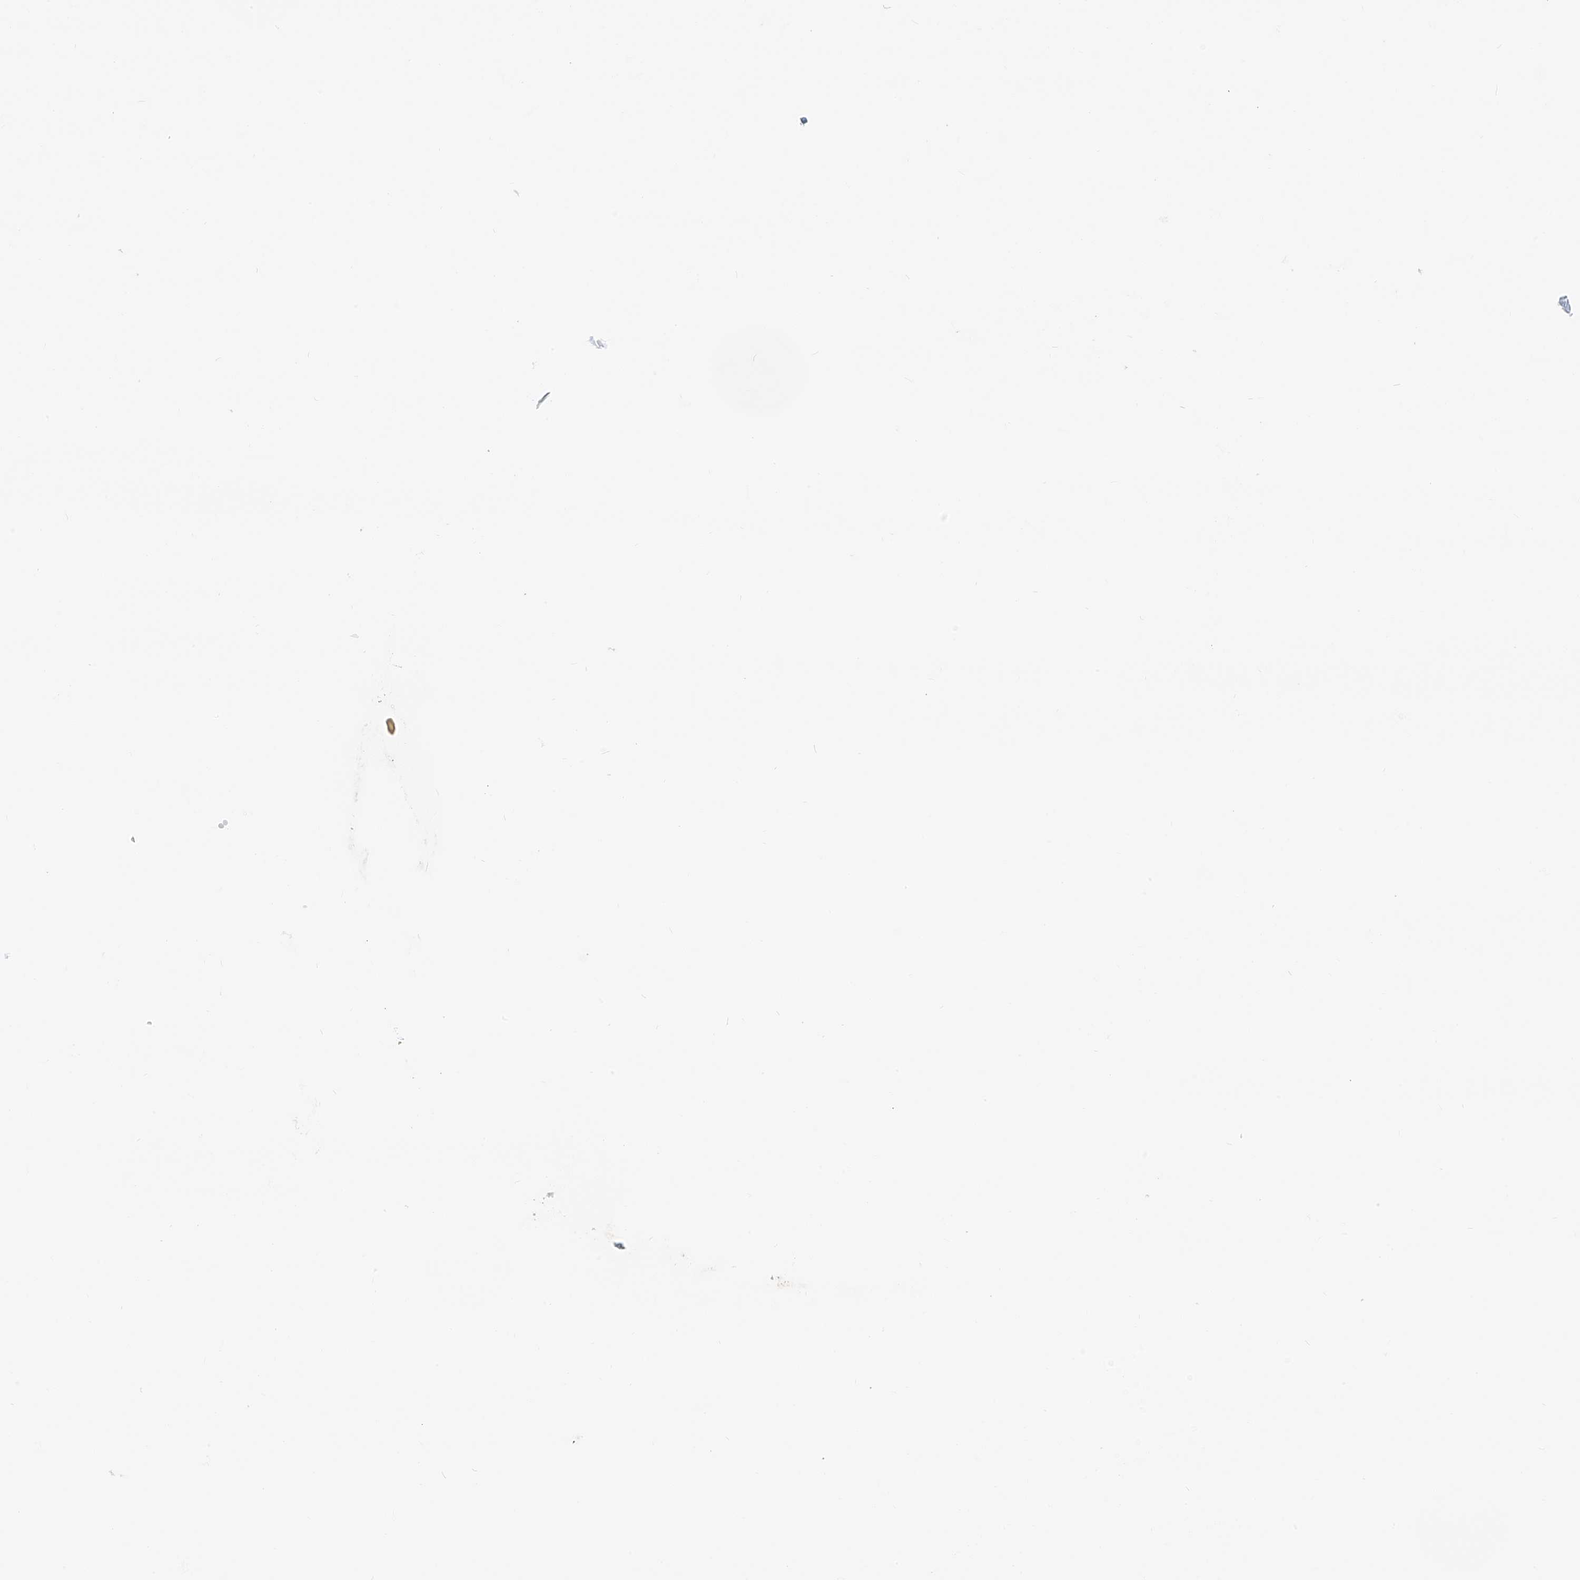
{"staining": {"intensity": "negative", "quantity": "none", "location": "none"}, "tissue": "ovarian cancer", "cell_type": "Tumor cells", "image_type": "cancer", "snomed": [{"axis": "morphology", "description": "Carcinoma, endometroid"}, {"axis": "topography", "description": "Ovary"}], "caption": "IHC image of neoplastic tissue: human ovarian cancer stained with DAB reveals no significant protein positivity in tumor cells.", "gene": "UST", "patient": {"sex": "female", "age": 51}}